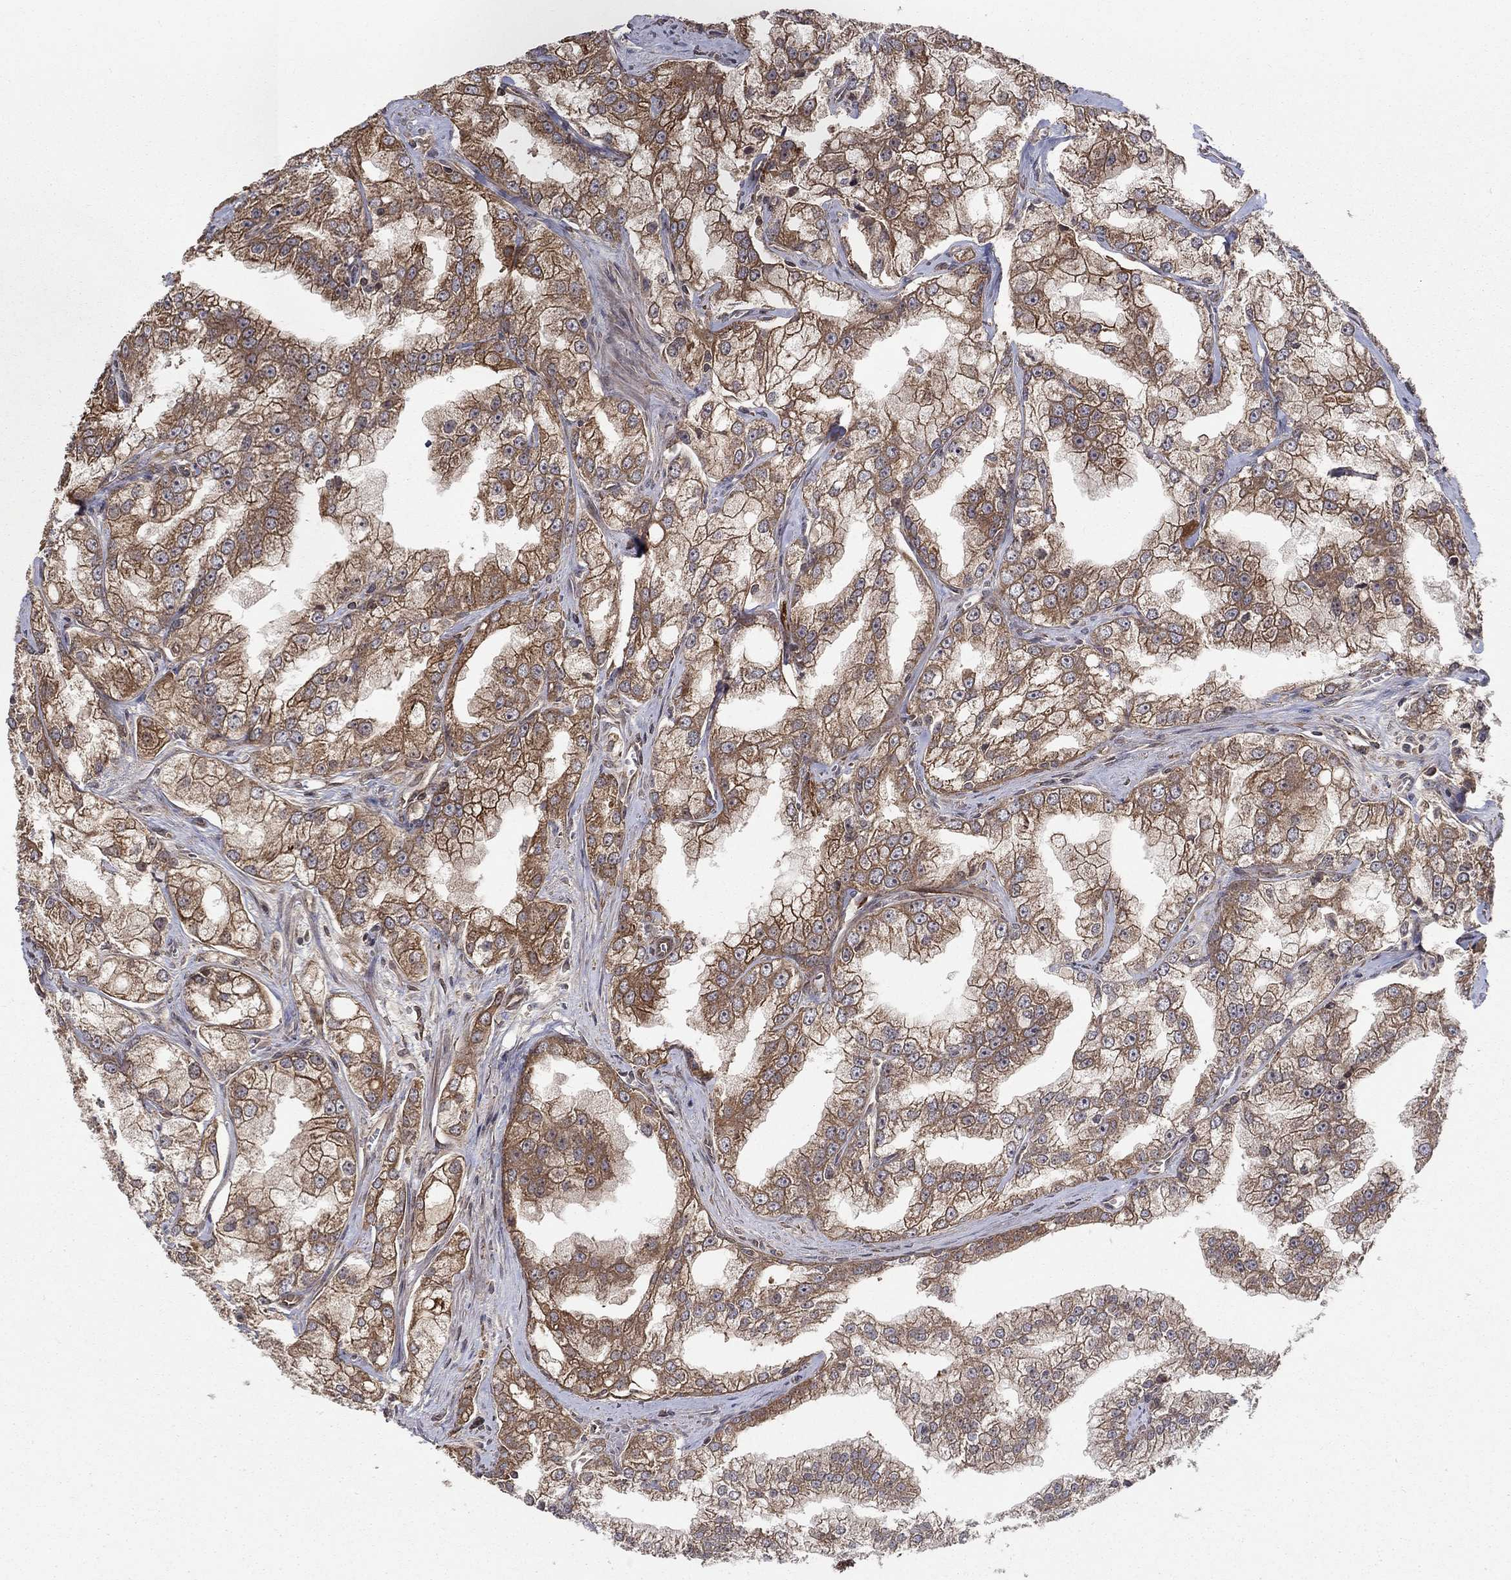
{"staining": {"intensity": "moderate", "quantity": "25%-75%", "location": "cytoplasmic/membranous"}, "tissue": "prostate cancer", "cell_type": "Tumor cells", "image_type": "cancer", "snomed": [{"axis": "morphology", "description": "Adenocarcinoma, NOS"}, {"axis": "topography", "description": "Prostate"}], "caption": "Protein staining demonstrates moderate cytoplasmic/membranous positivity in about 25%-75% of tumor cells in adenocarcinoma (prostate).", "gene": "BMERB1", "patient": {"sex": "male", "age": 70}}